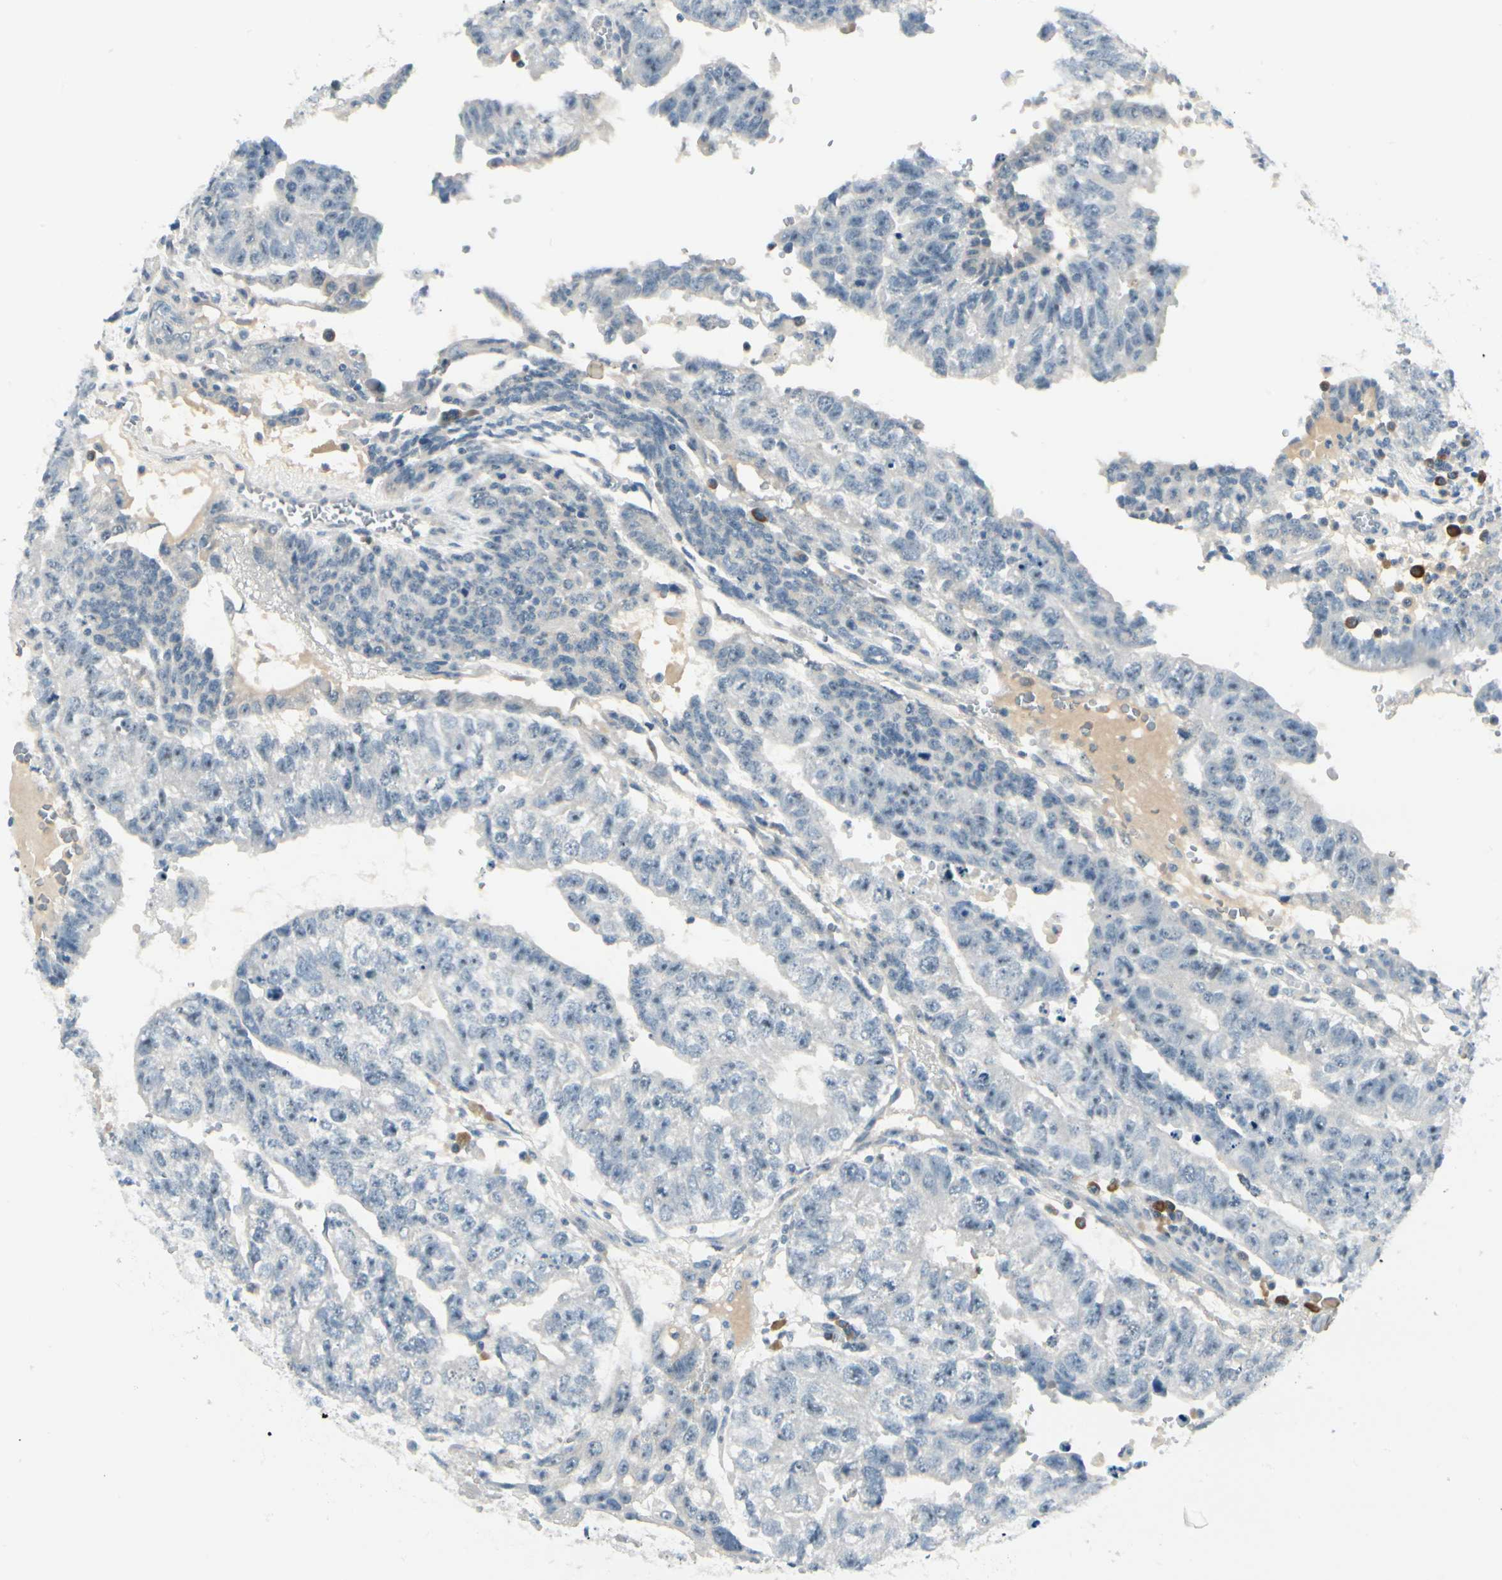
{"staining": {"intensity": "weak", "quantity": "25%-75%", "location": "nuclear"}, "tissue": "testis cancer", "cell_type": "Tumor cells", "image_type": "cancer", "snomed": [{"axis": "morphology", "description": "Seminoma, NOS"}, {"axis": "morphology", "description": "Carcinoma, Embryonal, NOS"}, {"axis": "topography", "description": "Testis"}], "caption": "Protein staining of testis cancer (seminoma) tissue exhibits weak nuclear staining in approximately 25%-75% of tumor cells.", "gene": "ZSCAN1", "patient": {"sex": "male", "age": 52}}